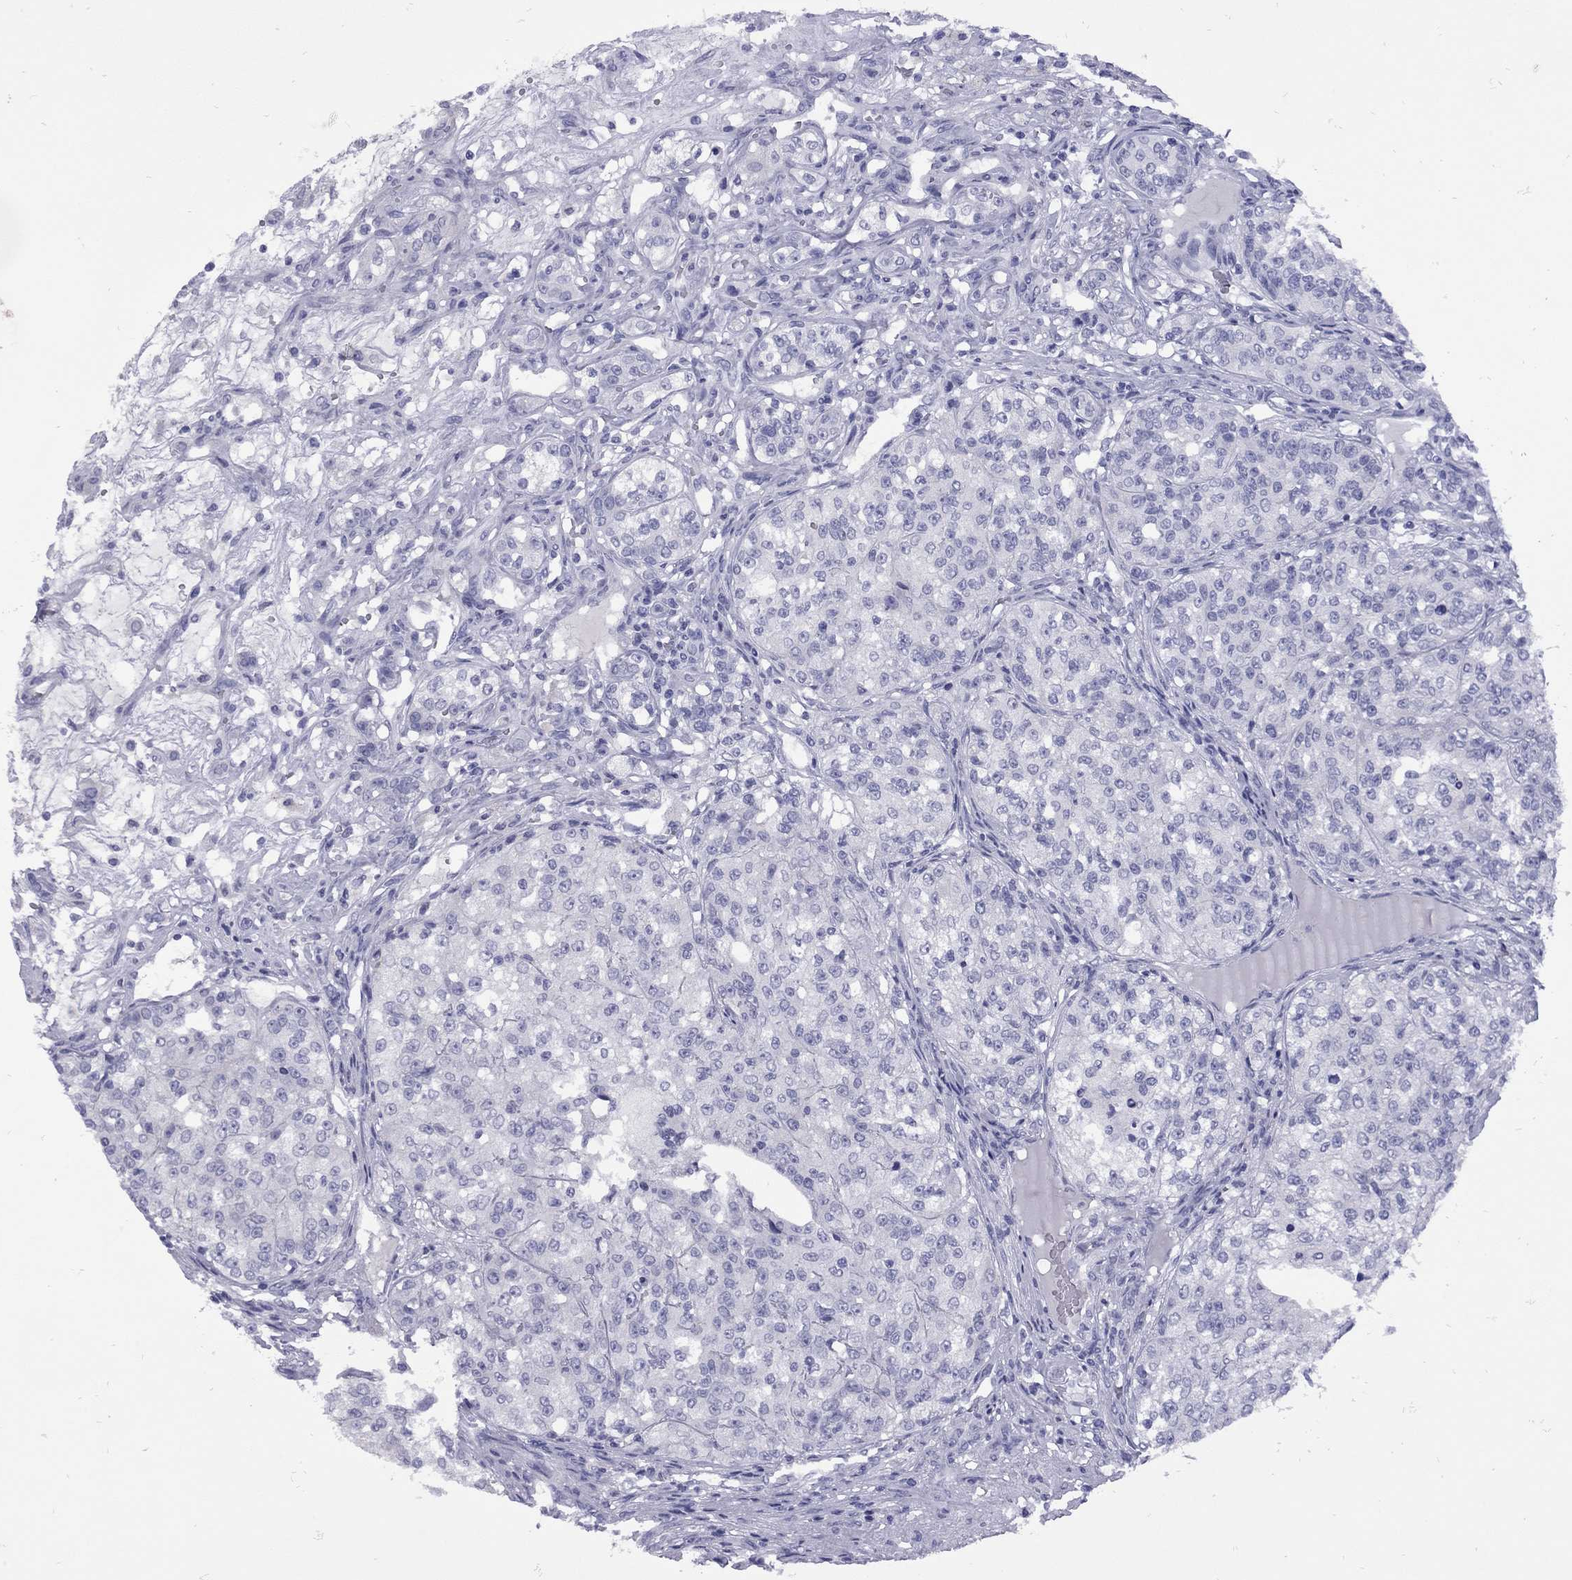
{"staining": {"intensity": "negative", "quantity": "none", "location": "none"}, "tissue": "renal cancer", "cell_type": "Tumor cells", "image_type": "cancer", "snomed": [{"axis": "morphology", "description": "Adenocarcinoma, NOS"}, {"axis": "topography", "description": "Kidney"}], "caption": "This is an immunohistochemistry photomicrograph of human renal cancer (adenocarcinoma). There is no positivity in tumor cells.", "gene": "EPPIN", "patient": {"sex": "female", "age": 63}}